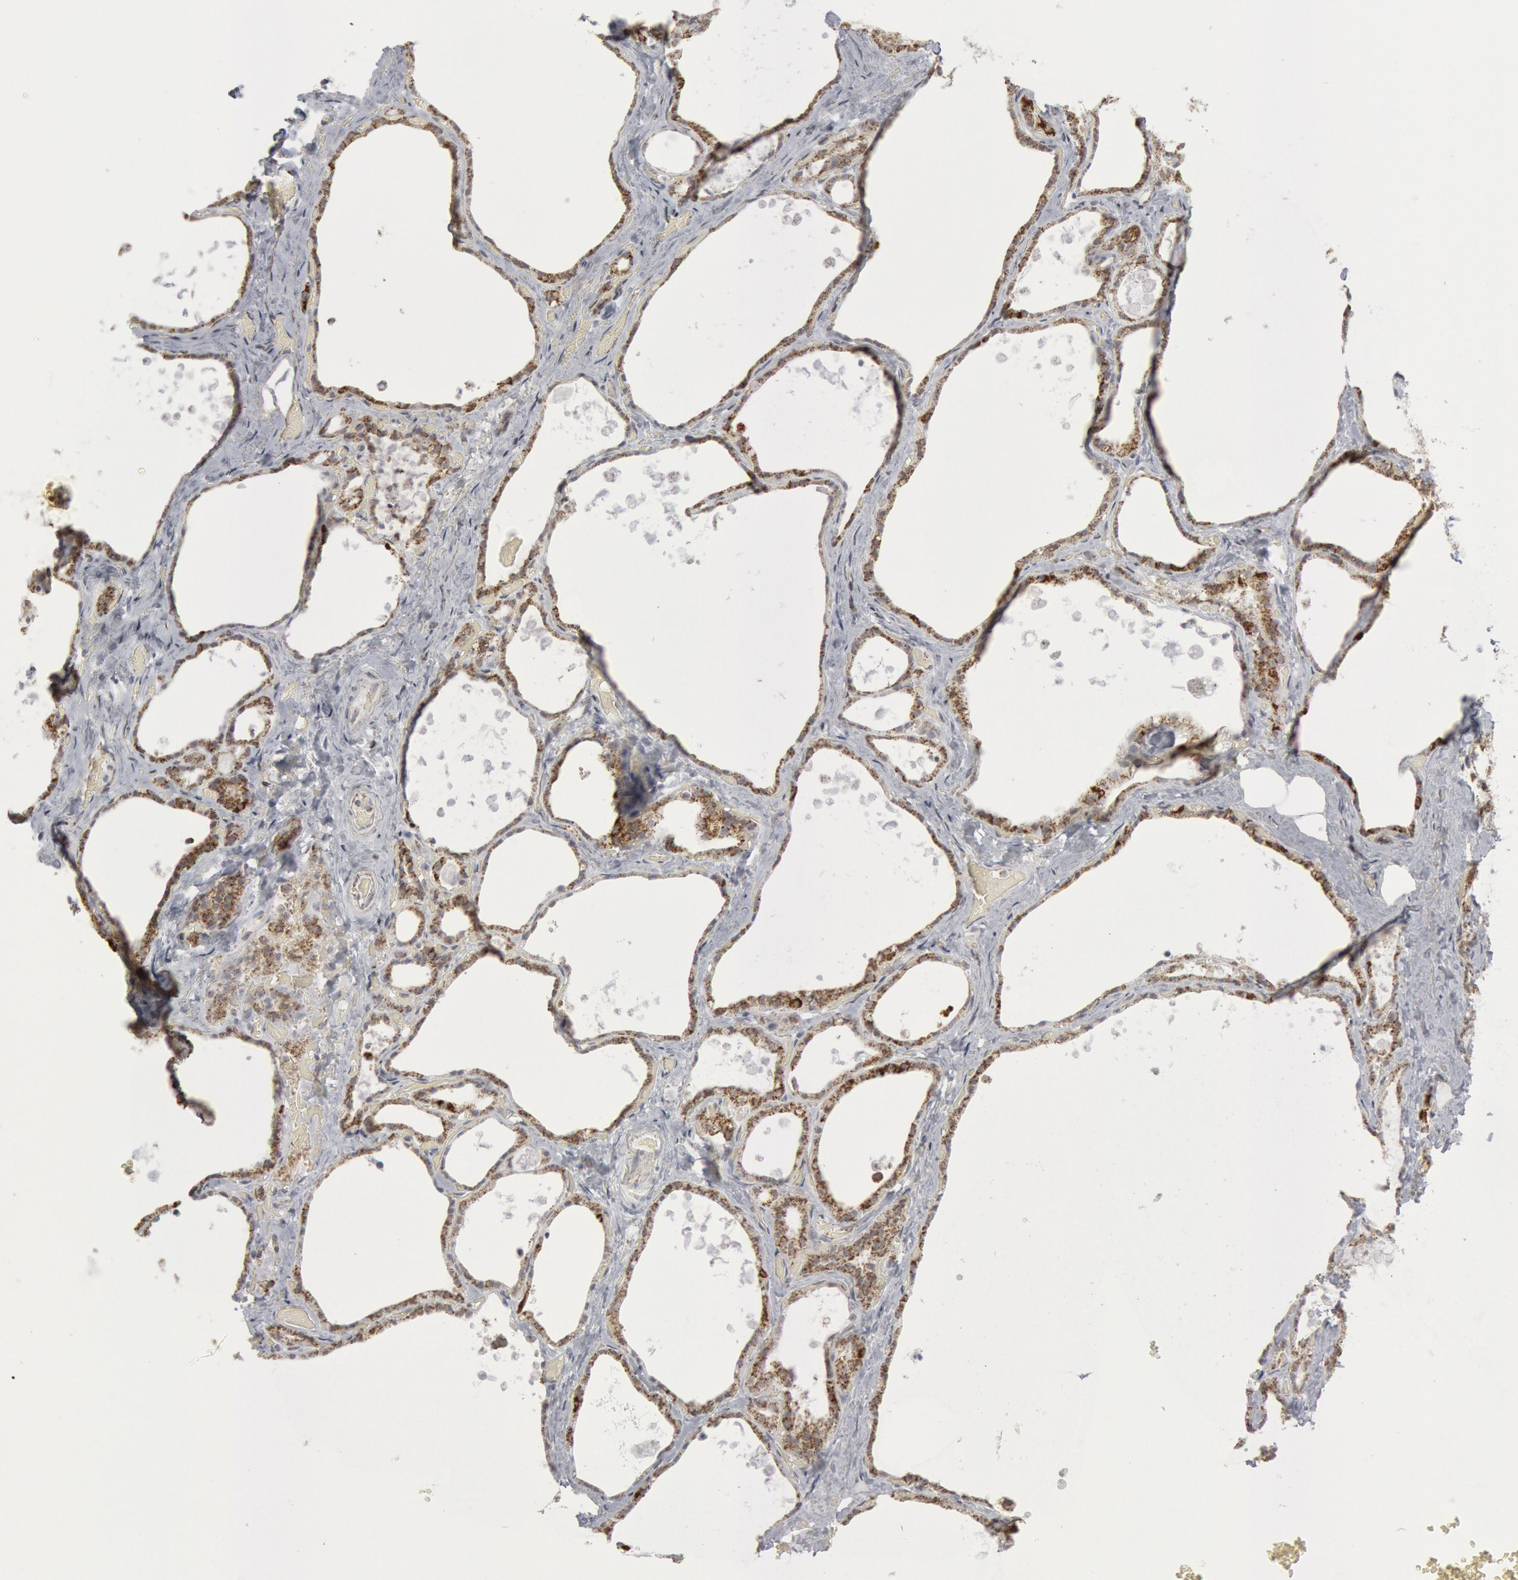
{"staining": {"intensity": "moderate", "quantity": "25%-75%", "location": "cytoplasmic/membranous"}, "tissue": "thyroid gland", "cell_type": "Glandular cells", "image_type": "normal", "snomed": [{"axis": "morphology", "description": "Normal tissue, NOS"}, {"axis": "topography", "description": "Thyroid gland"}], "caption": "Immunohistochemistry (DAB) staining of benign human thyroid gland demonstrates moderate cytoplasmic/membranous protein staining in about 25%-75% of glandular cells. The staining was performed using DAB to visualize the protein expression in brown, while the nuclei were stained in blue with hematoxylin (Magnification: 20x).", "gene": "CASP9", "patient": {"sex": "male", "age": 61}}